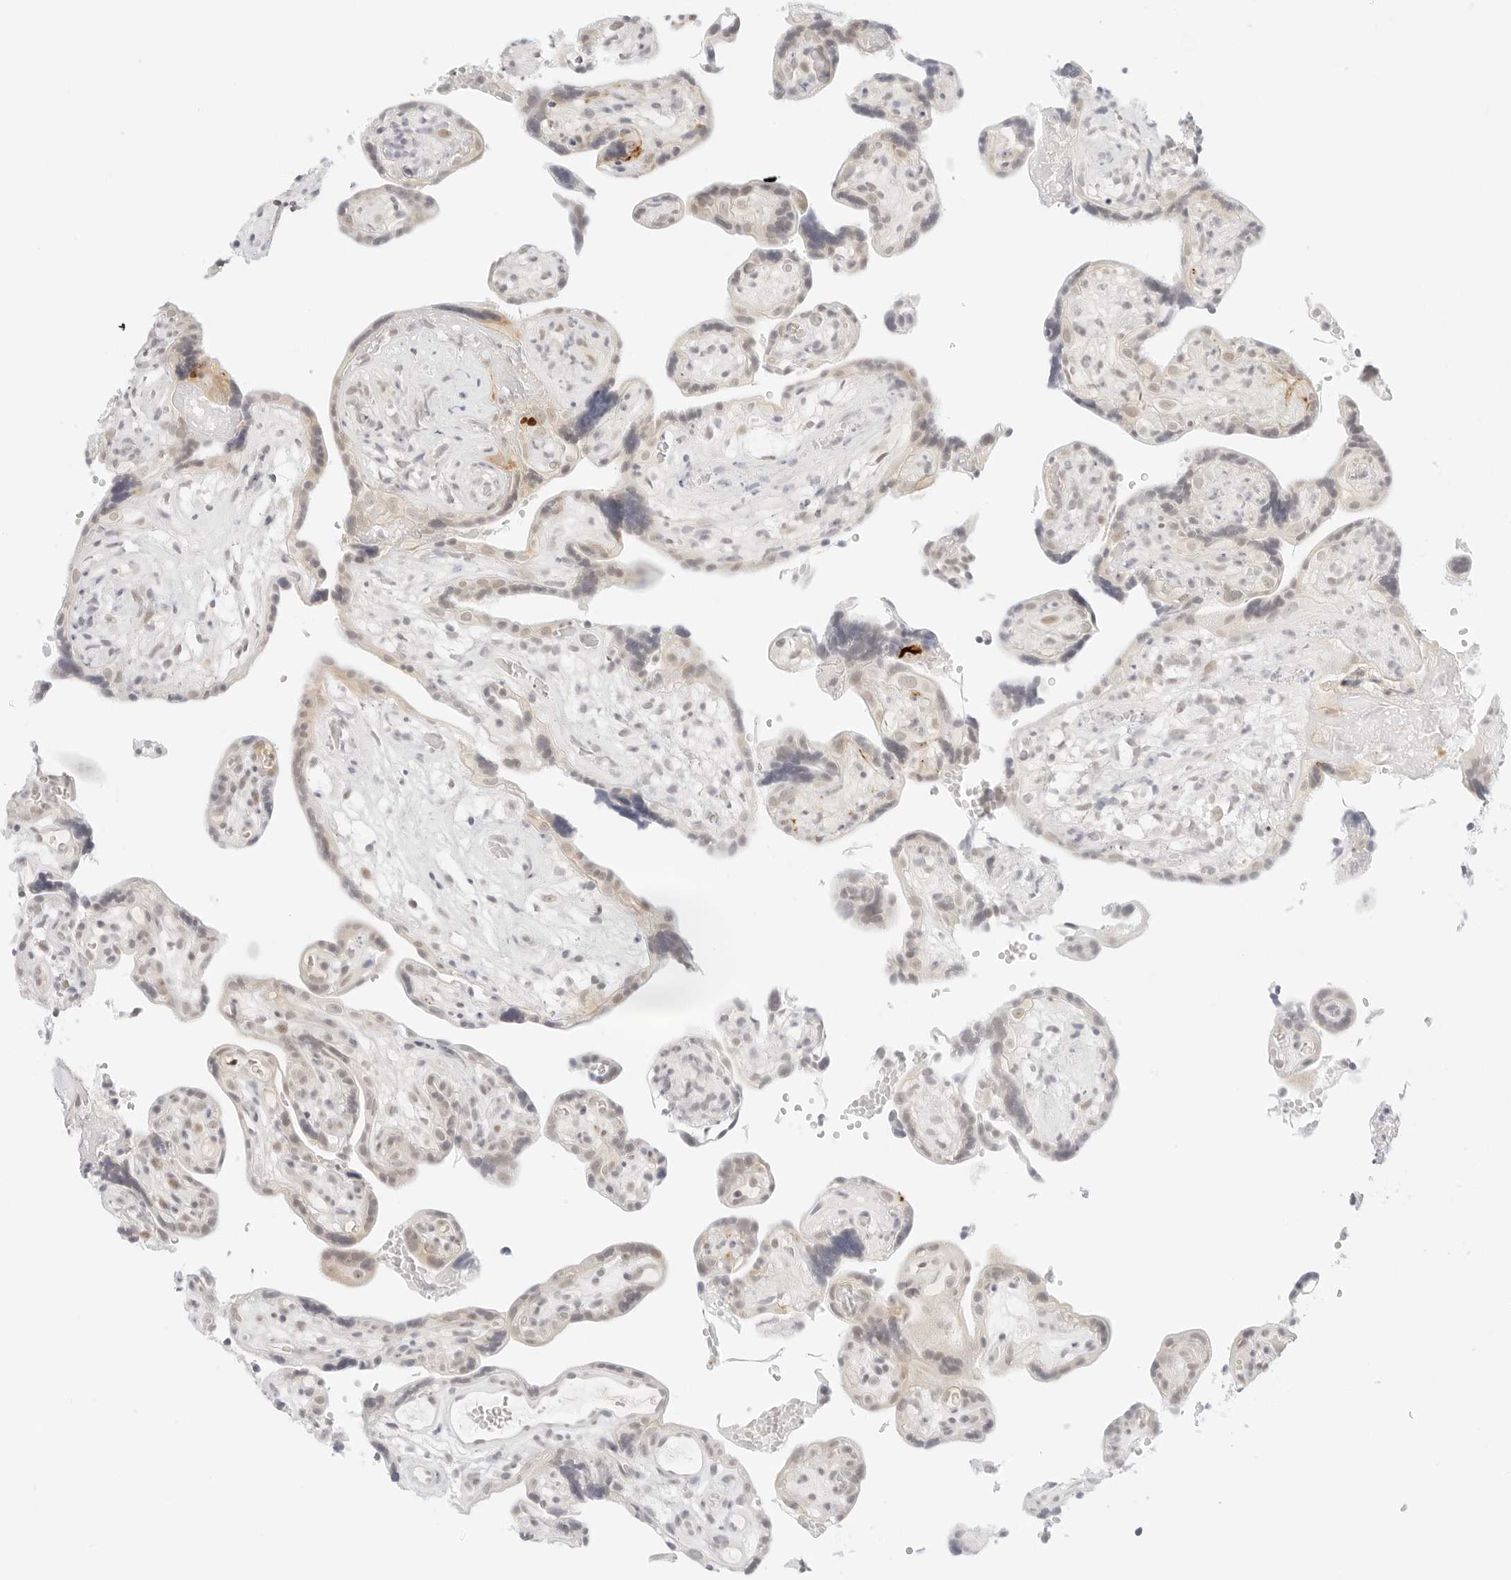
{"staining": {"intensity": "moderate", "quantity": "25%-75%", "location": "cytoplasmic/membranous,nuclear"}, "tissue": "placenta", "cell_type": "Decidual cells", "image_type": "normal", "snomed": [{"axis": "morphology", "description": "Normal tissue, NOS"}, {"axis": "topography", "description": "Placenta"}], "caption": "There is medium levels of moderate cytoplasmic/membranous,nuclear staining in decidual cells of benign placenta, as demonstrated by immunohistochemical staining (brown color).", "gene": "POLR3C", "patient": {"sex": "female", "age": 30}}